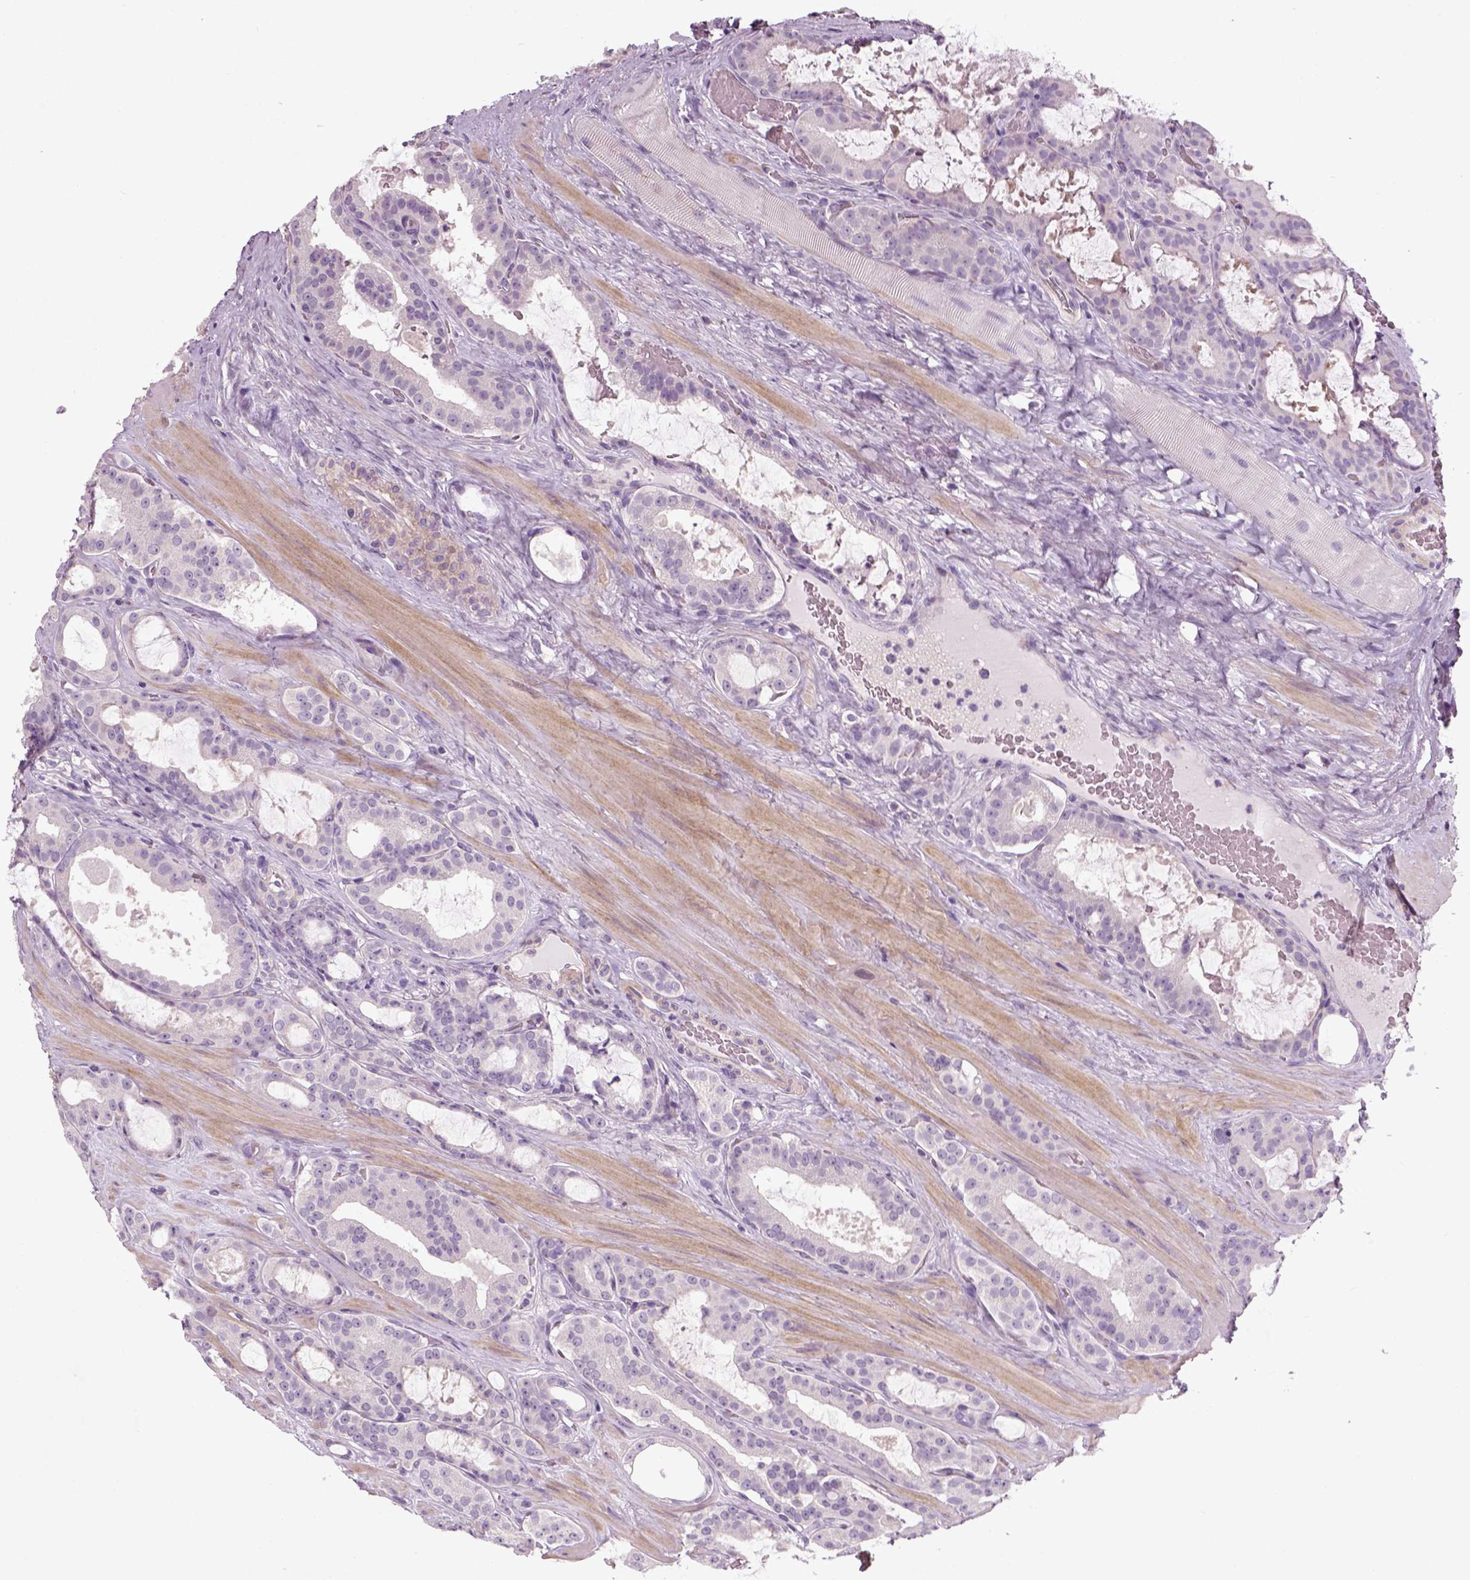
{"staining": {"intensity": "negative", "quantity": "none", "location": "none"}, "tissue": "prostate cancer", "cell_type": "Tumor cells", "image_type": "cancer", "snomed": [{"axis": "morphology", "description": "Adenocarcinoma, NOS"}, {"axis": "topography", "description": "Prostate"}], "caption": "The image exhibits no significant positivity in tumor cells of prostate adenocarcinoma.", "gene": "ELOVL3", "patient": {"sex": "male", "age": 67}}